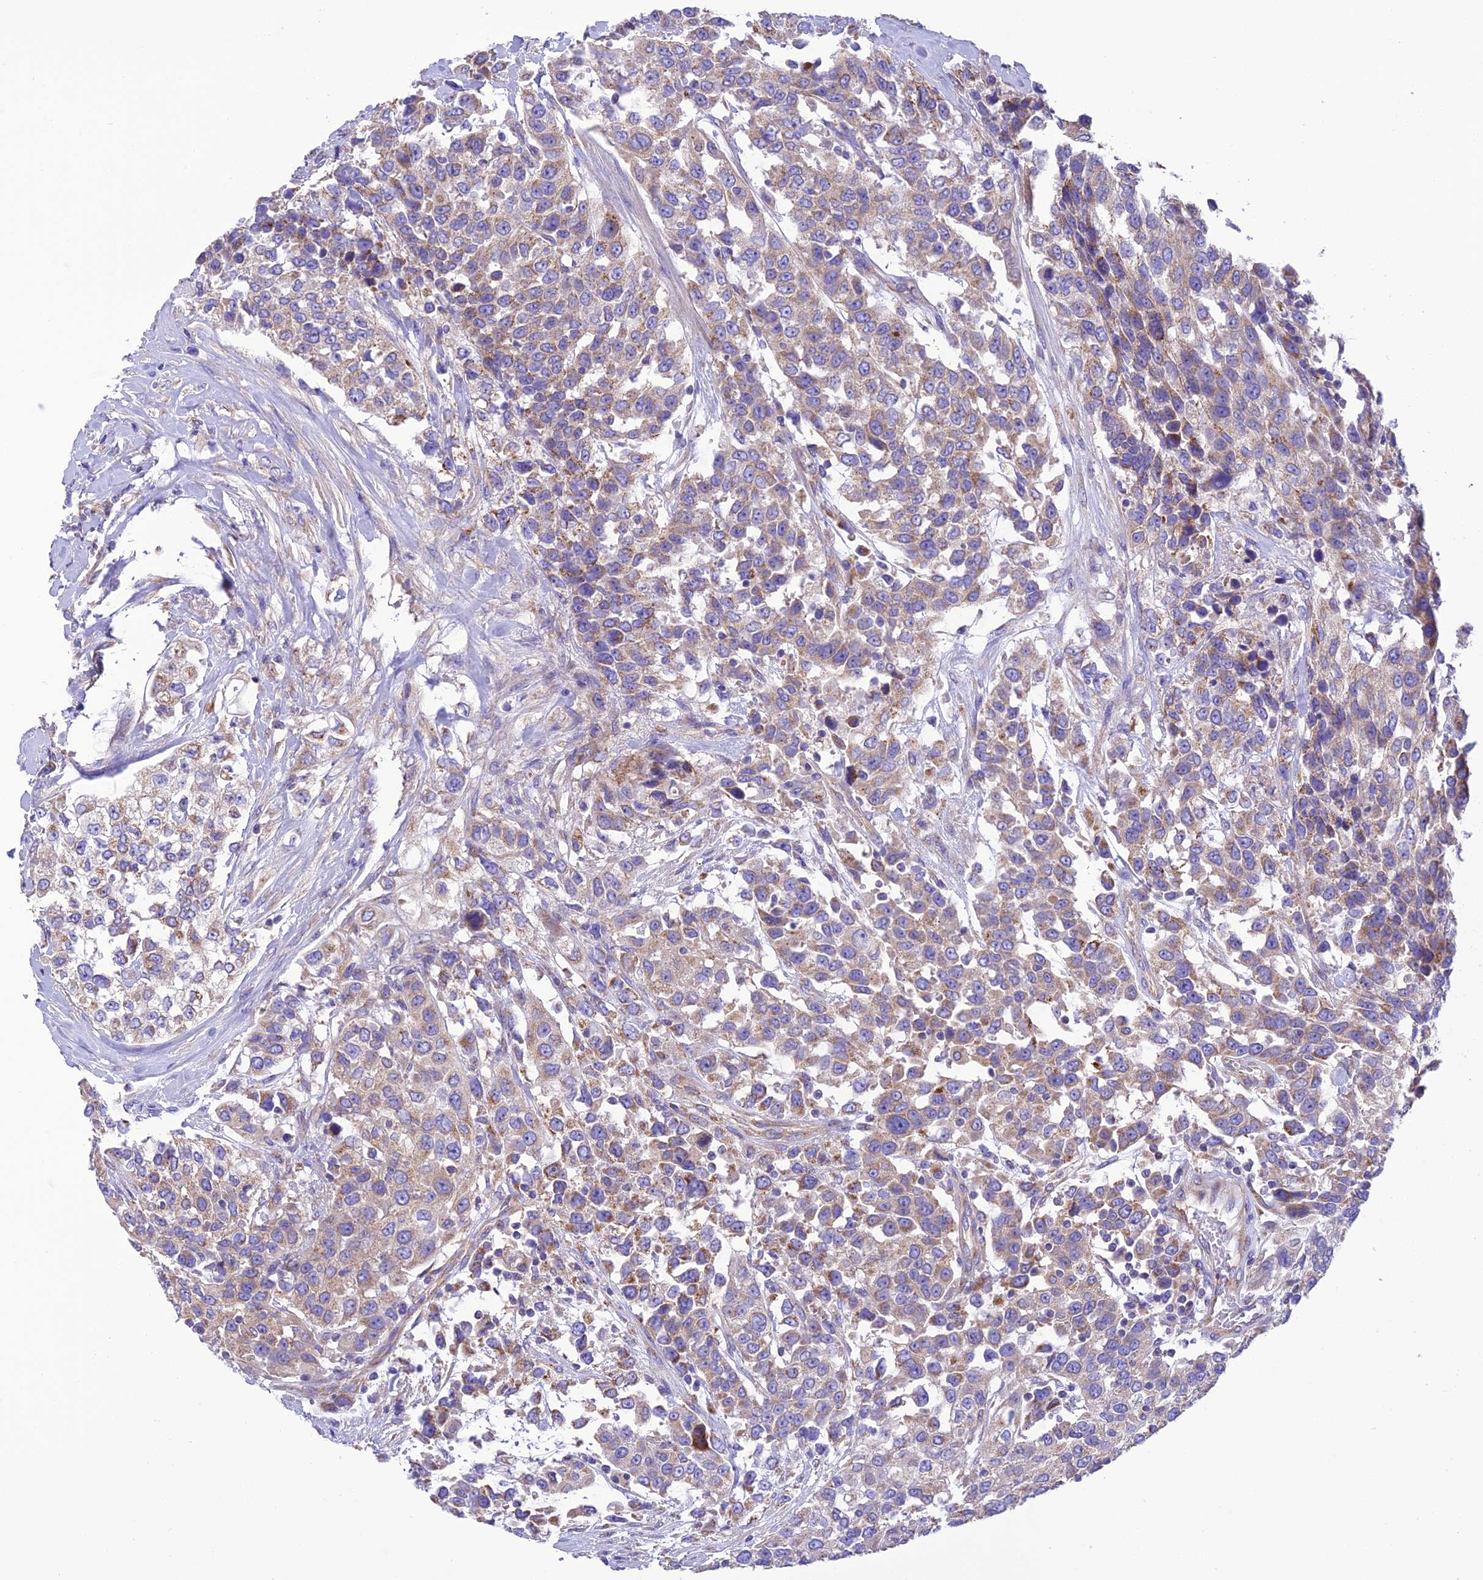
{"staining": {"intensity": "moderate", "quantity": "<25%", "location": "cytoplasmic/membranous"}, "tissue": "urothelial cancer", "cell_type": "Tumor cells", "image_type": "cancer", "snomed": [{"axis": "morphology", "description": "Urothelial carcinoma, High grade"}, {"axis": "topography", "description": "Urinary bladder"}], "caption": "Human urothelial cancer stained with a protein marker exhibits moderate staining in tumor cells.", "gene": "MAP3K12", "patient": {"sex": "female", "age": 80}}